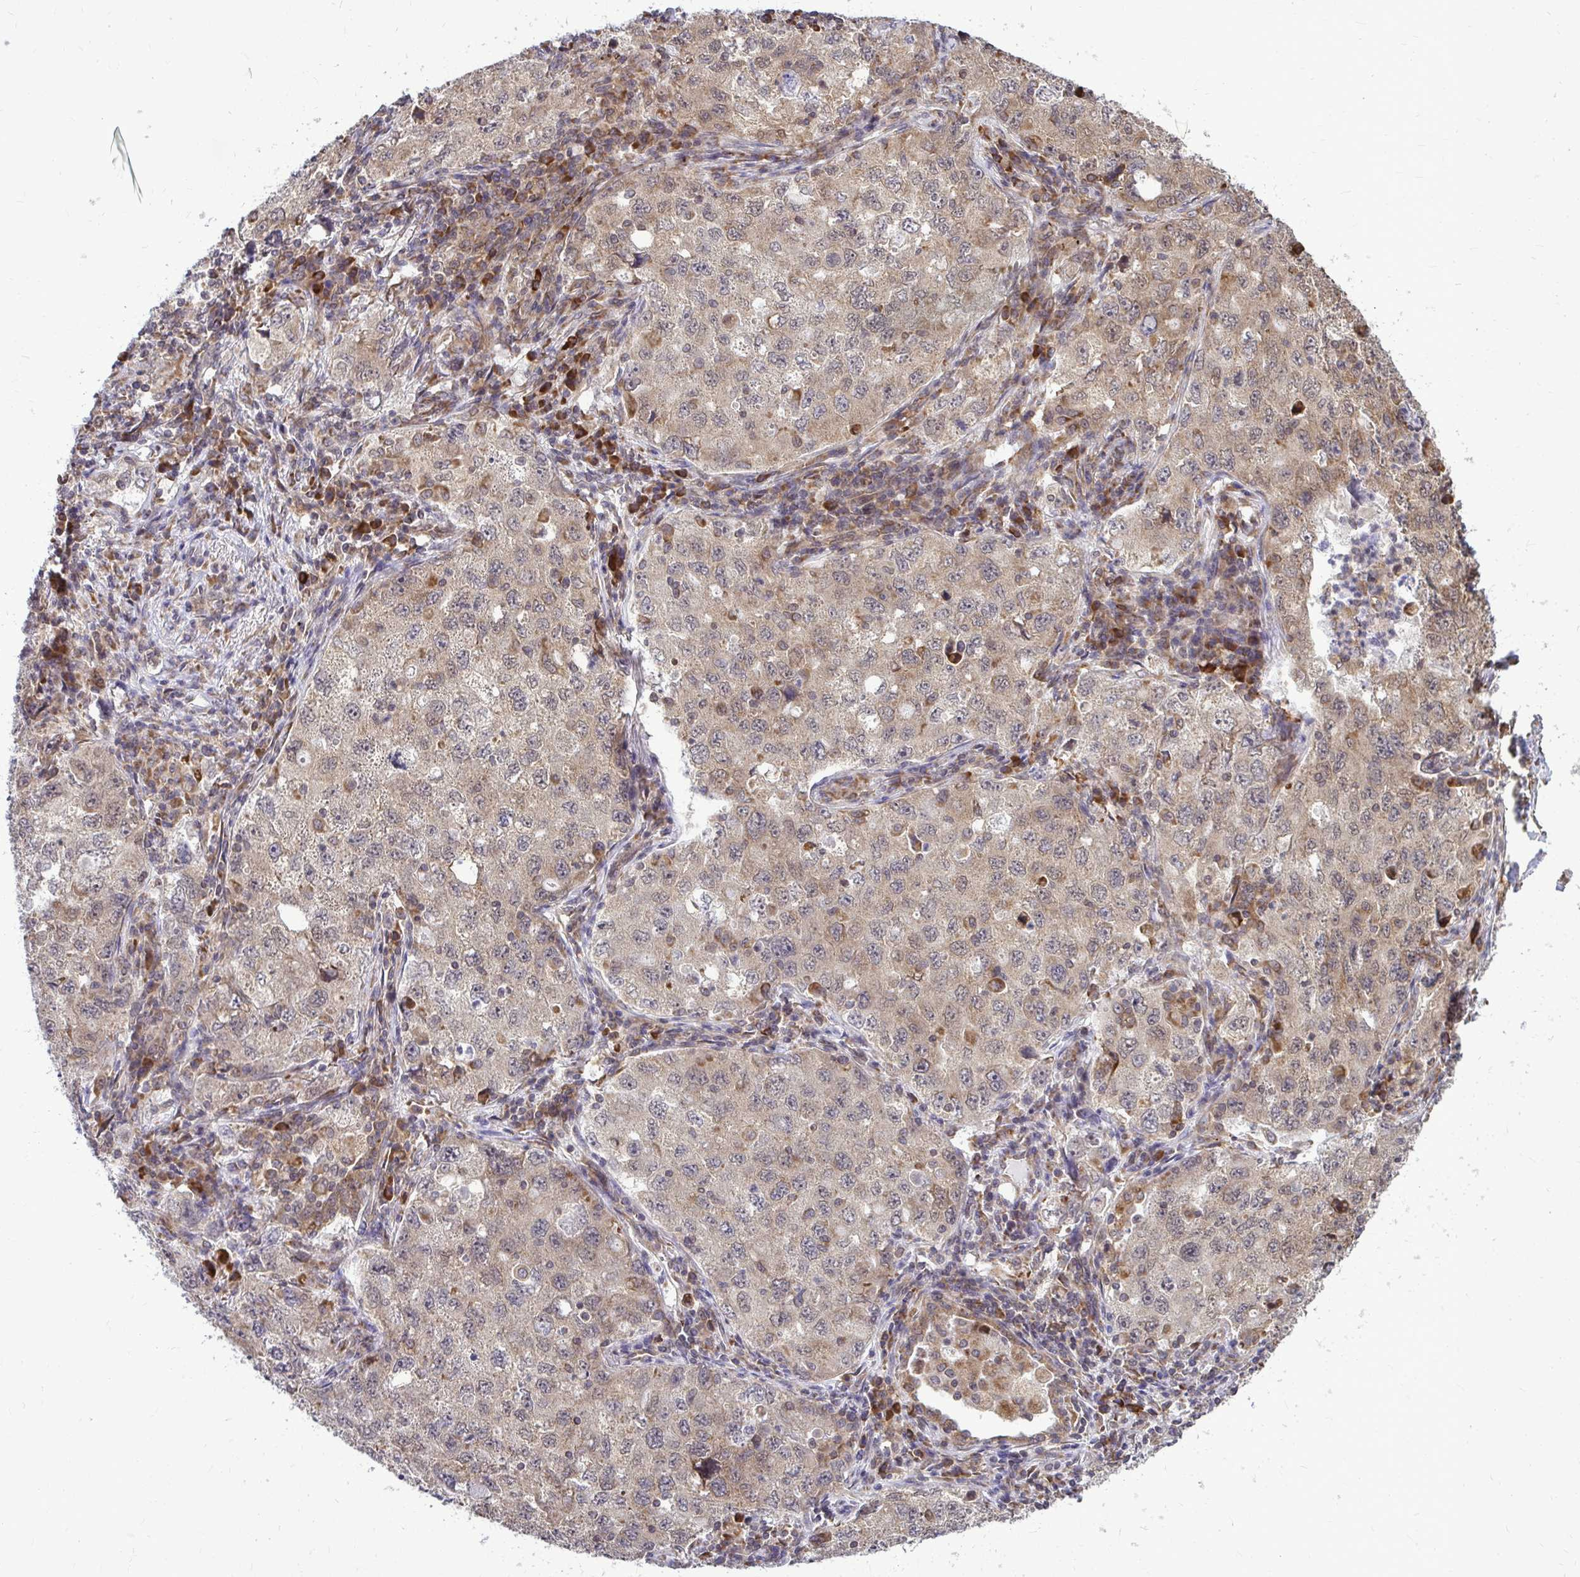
{"staining": {"intensity": "weak", "quantity": "25%-75%", "location": "cytoplasmic/membranous"}, "tissue": "lung cancer", "cell_type": "Tumor cells", "image_type": "cancer", "snomed": [{"axis": "morphology", "description": "Adenocarcinoma, NOS"}, {"axis": "topography", "description": "Lung"}], "caption": "Immunohistochemistry staining of adenocarcinoma (lung), which reveals low levels of weak cytoplasmic/membranous staining in approximately 25%-75% of tumor cells indicating weak cytoplasmic/membranous protein expression. The staining was performed using DAB (3,3'-diaminobenzidine) (brown) for protein detection and nuclei were counterstained in hematoxylin (blue).", "gene": "FMR1", "patient": {"sex": "female", "age": 57}}